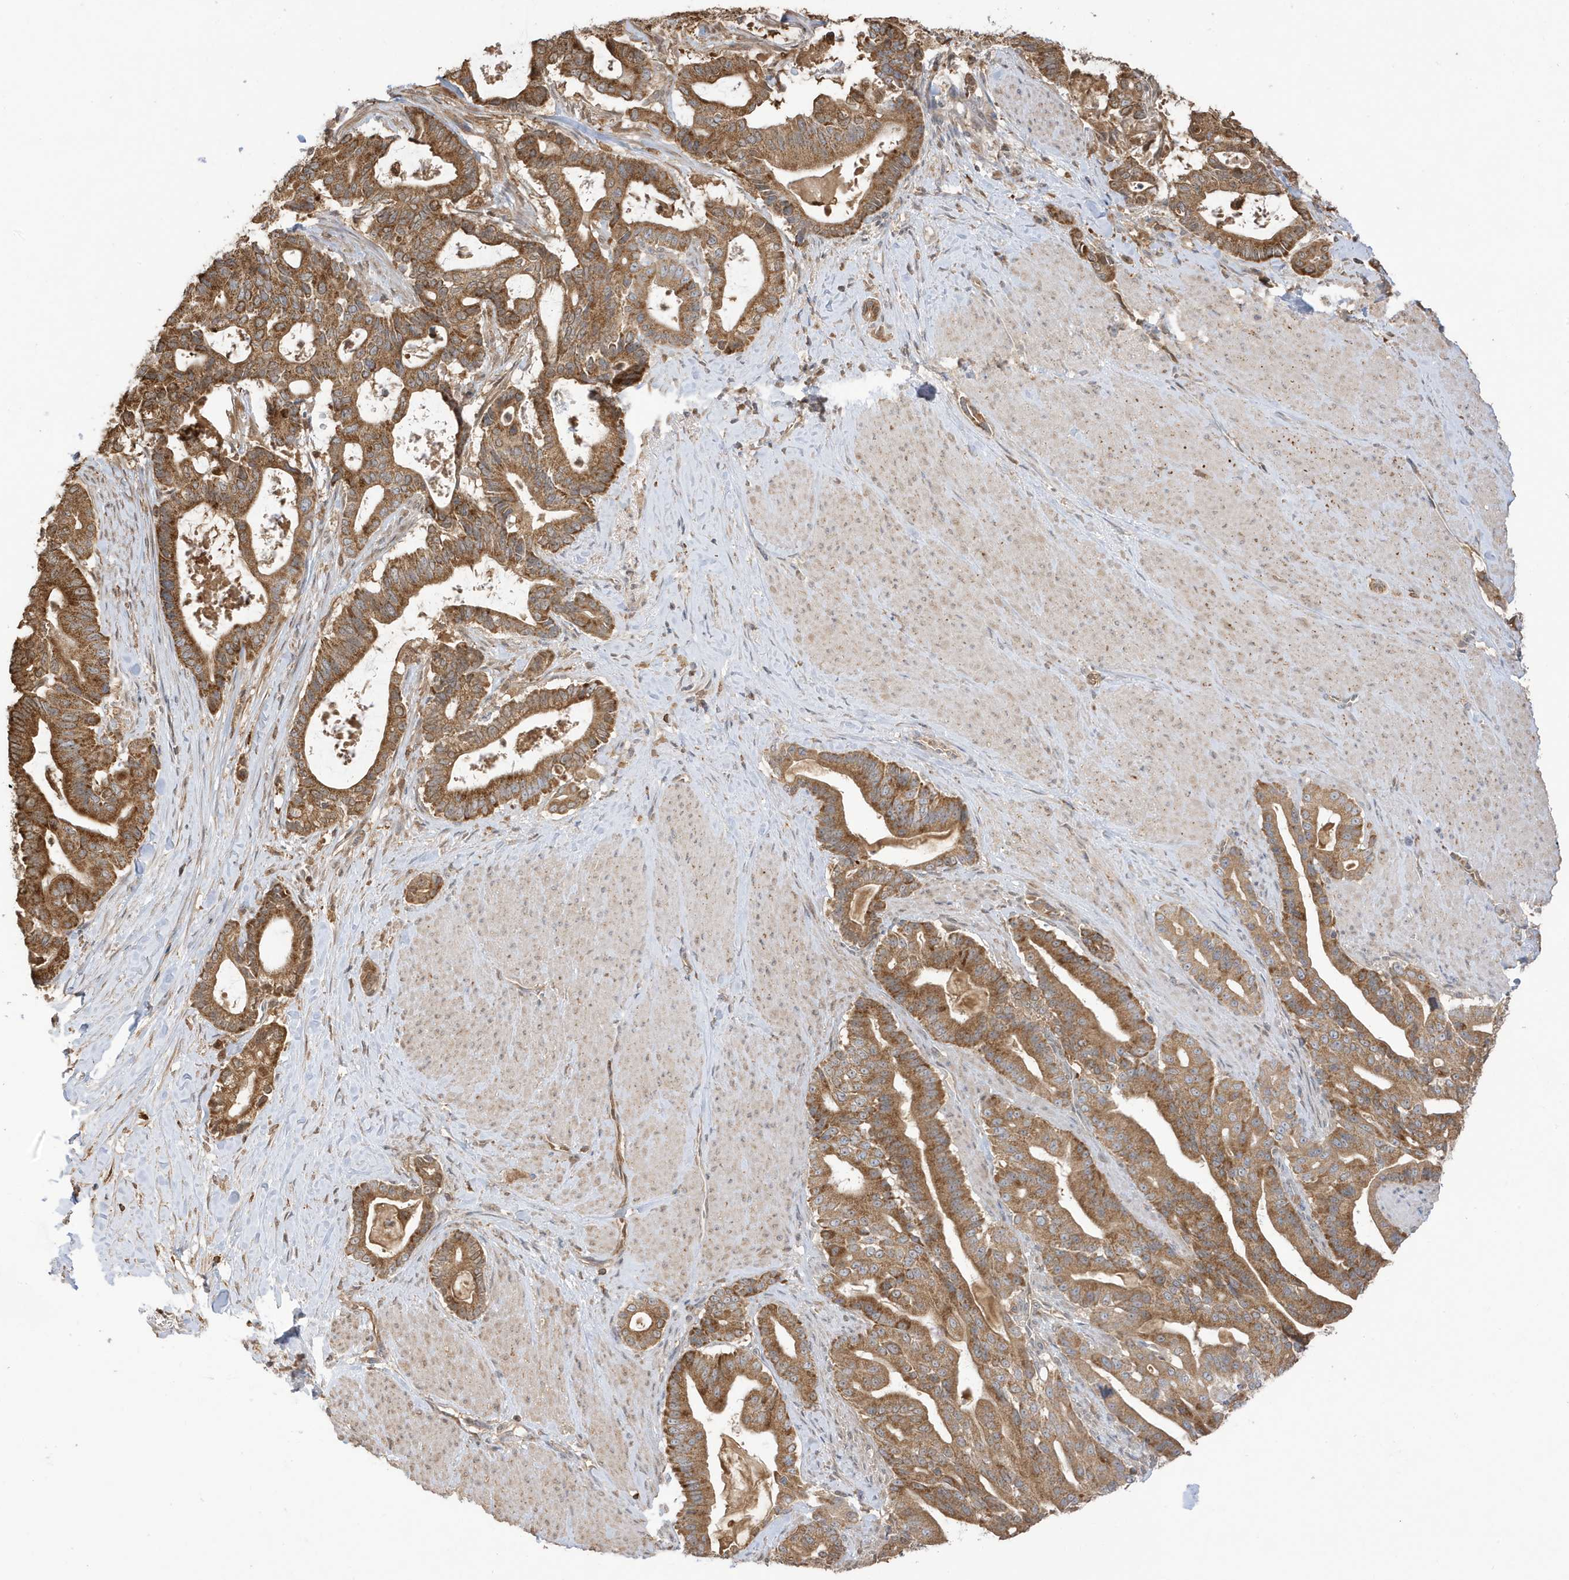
{"staining": {"intensity": "moderate", "quantity": ">75%", "location": "cytoplasmic/membranous"}, "tissue": "pancreatic cancer", "cell_type": "Tumor cells", "image_type": "cancer", "snomed": [{"axis": "morphology", "description": "Adenocarcinoma, NOS"}, {"axis": "topography", "description": "Pancreas"}], "caption": "Adenocarcinoma (pancreatic) tissue shows moderate cytoplasmic/membranous expression in approximately >75% of tumor cells, visualized by immunohistochemistry.", "gene": "AZI2", "patient": {"sex": "male", "age": 63}}